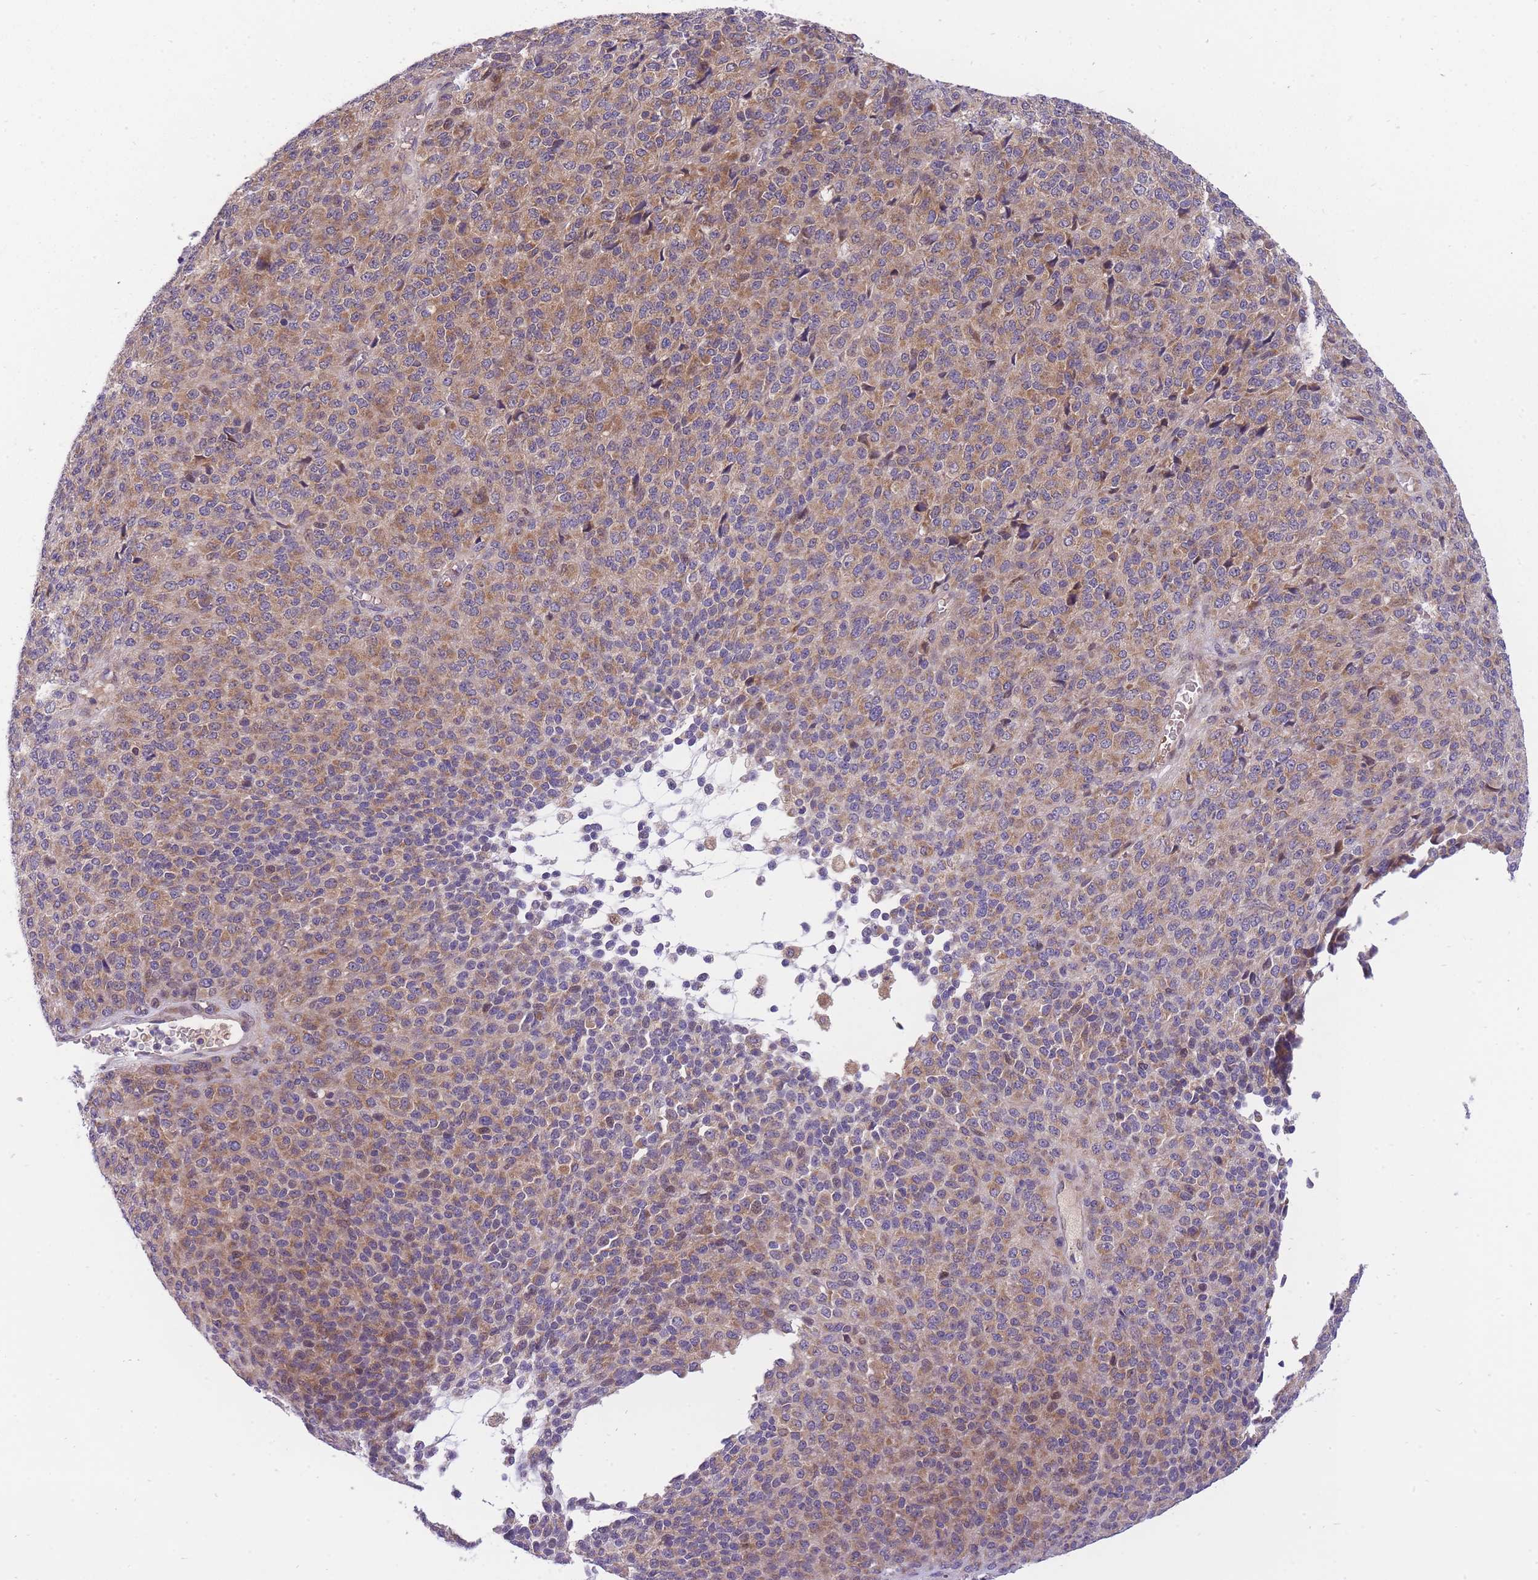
{"staining": {"intensity": "moderate", "quantity": "25%-75%", "location": "cytoplasmic/membranous"}, "tissue": "melanoma", "cell_type": "Tumor cells", "image_type": "cancer", "snomed": [{"axis": "morphology", "description": "Malignant melanoma, Metastatic site"}, {"axis": "topography", "description": "Brain"}], "caption": "Malignant melanoma (metastatic site) stained for a protein reveals moderate cytoplasmic/membranous positivity in tumor cells.", "gene": "CRYGN", "patient": {"sex": "female", "age": 56}}